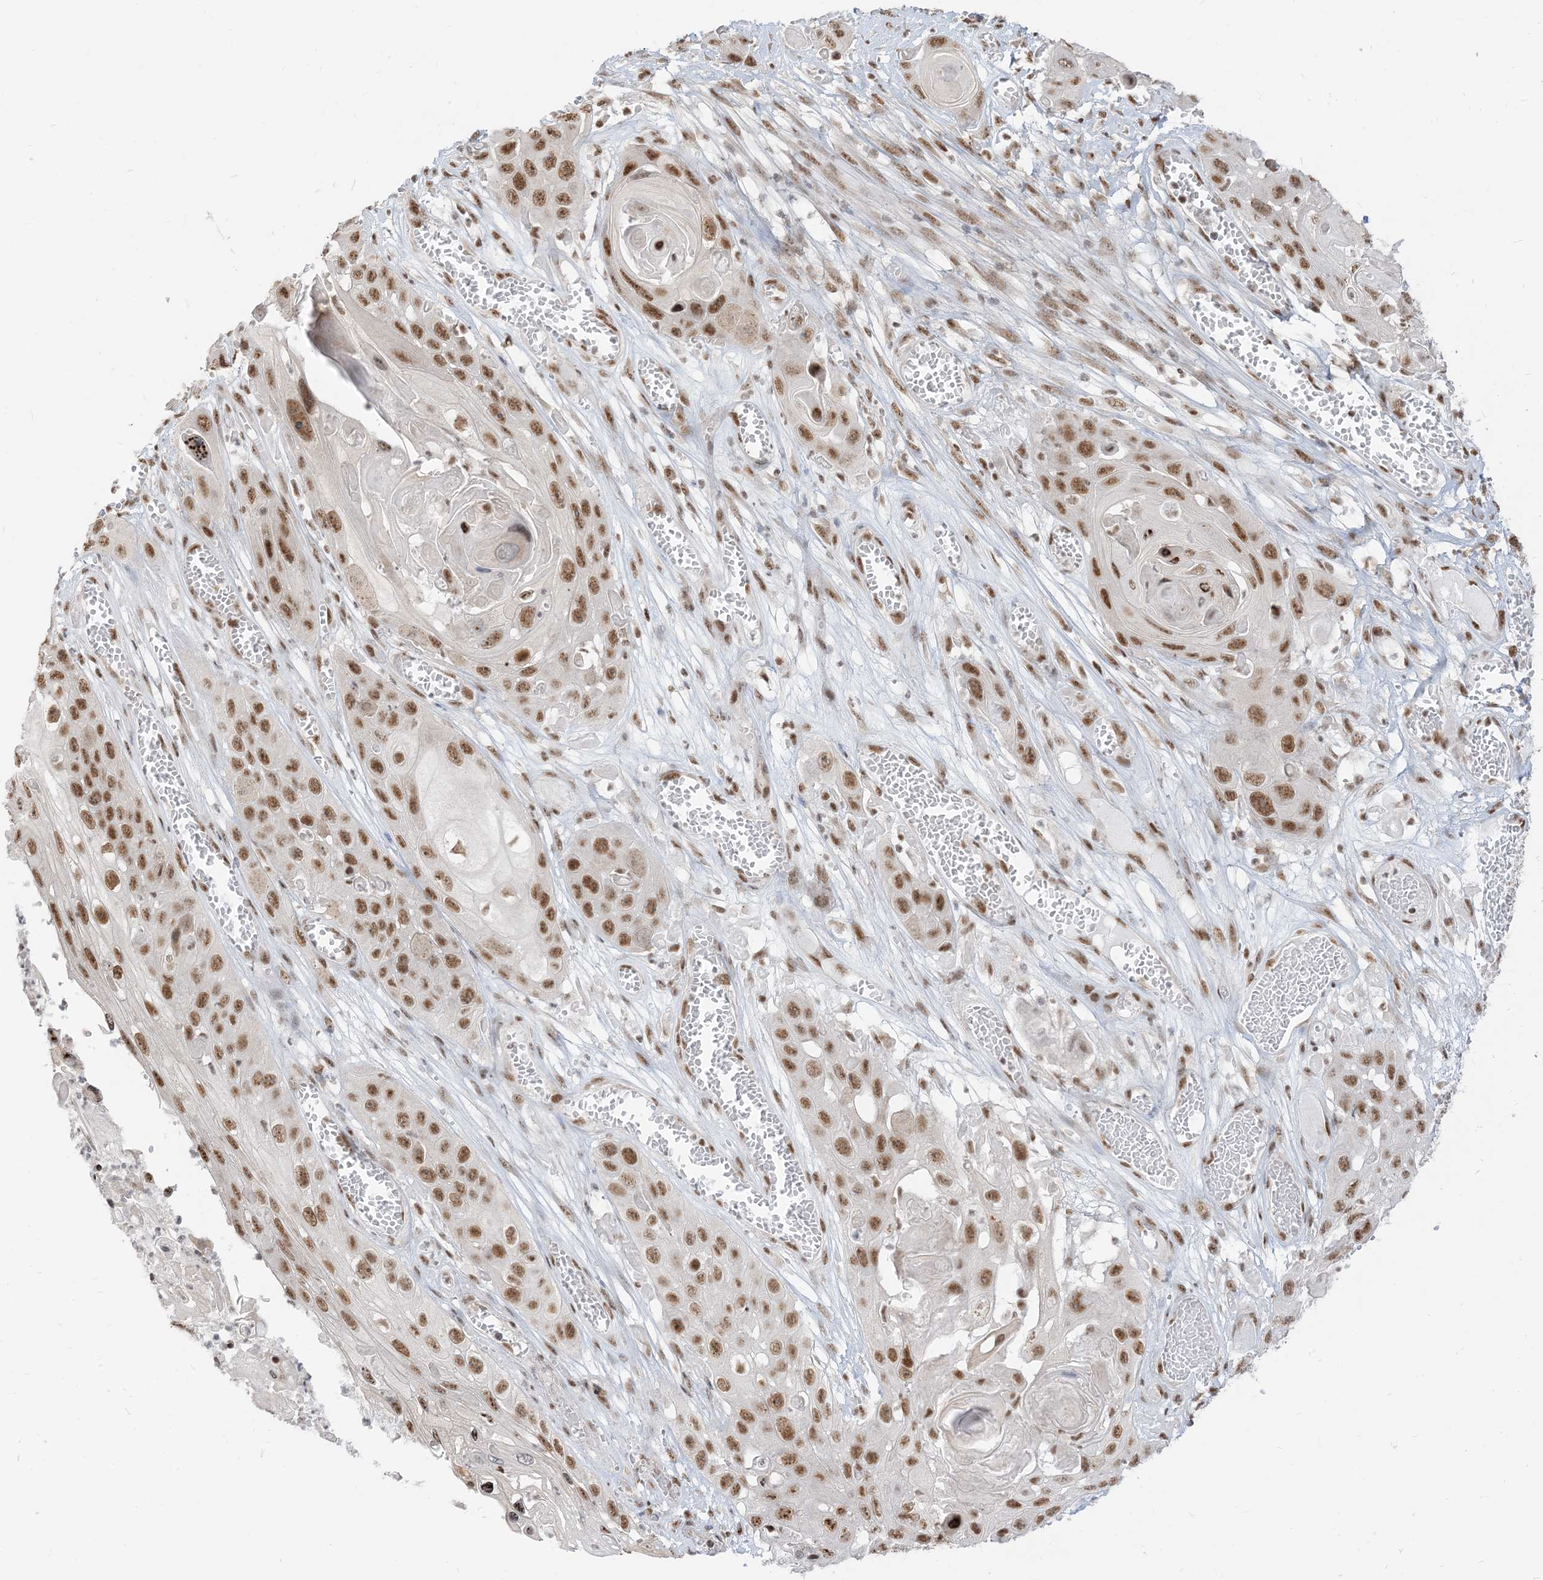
{"staining": {"intensity": "moderate", "quantity": ">75%", "location": "nuclear"}, "tissue": "skin cancer", "cell_type": "Tumor cells", "image_type": "cancer", "snomed": [{"axis": "morphology", "description": "Squamous cell carcinoma, NOS"}, {"axis": "topography", "description": "Skin"}], "caption": "Brown immunohistochemical staining in skin squamous cell carcinoma exhibits moderate nuclear staining in about >75% of tumor cells. Immunohistochemistry stains the protein in brown and the nuclei are stained blue.", "gene": "ARGLU1", "patient": {"sex": "male", "age": 55}}